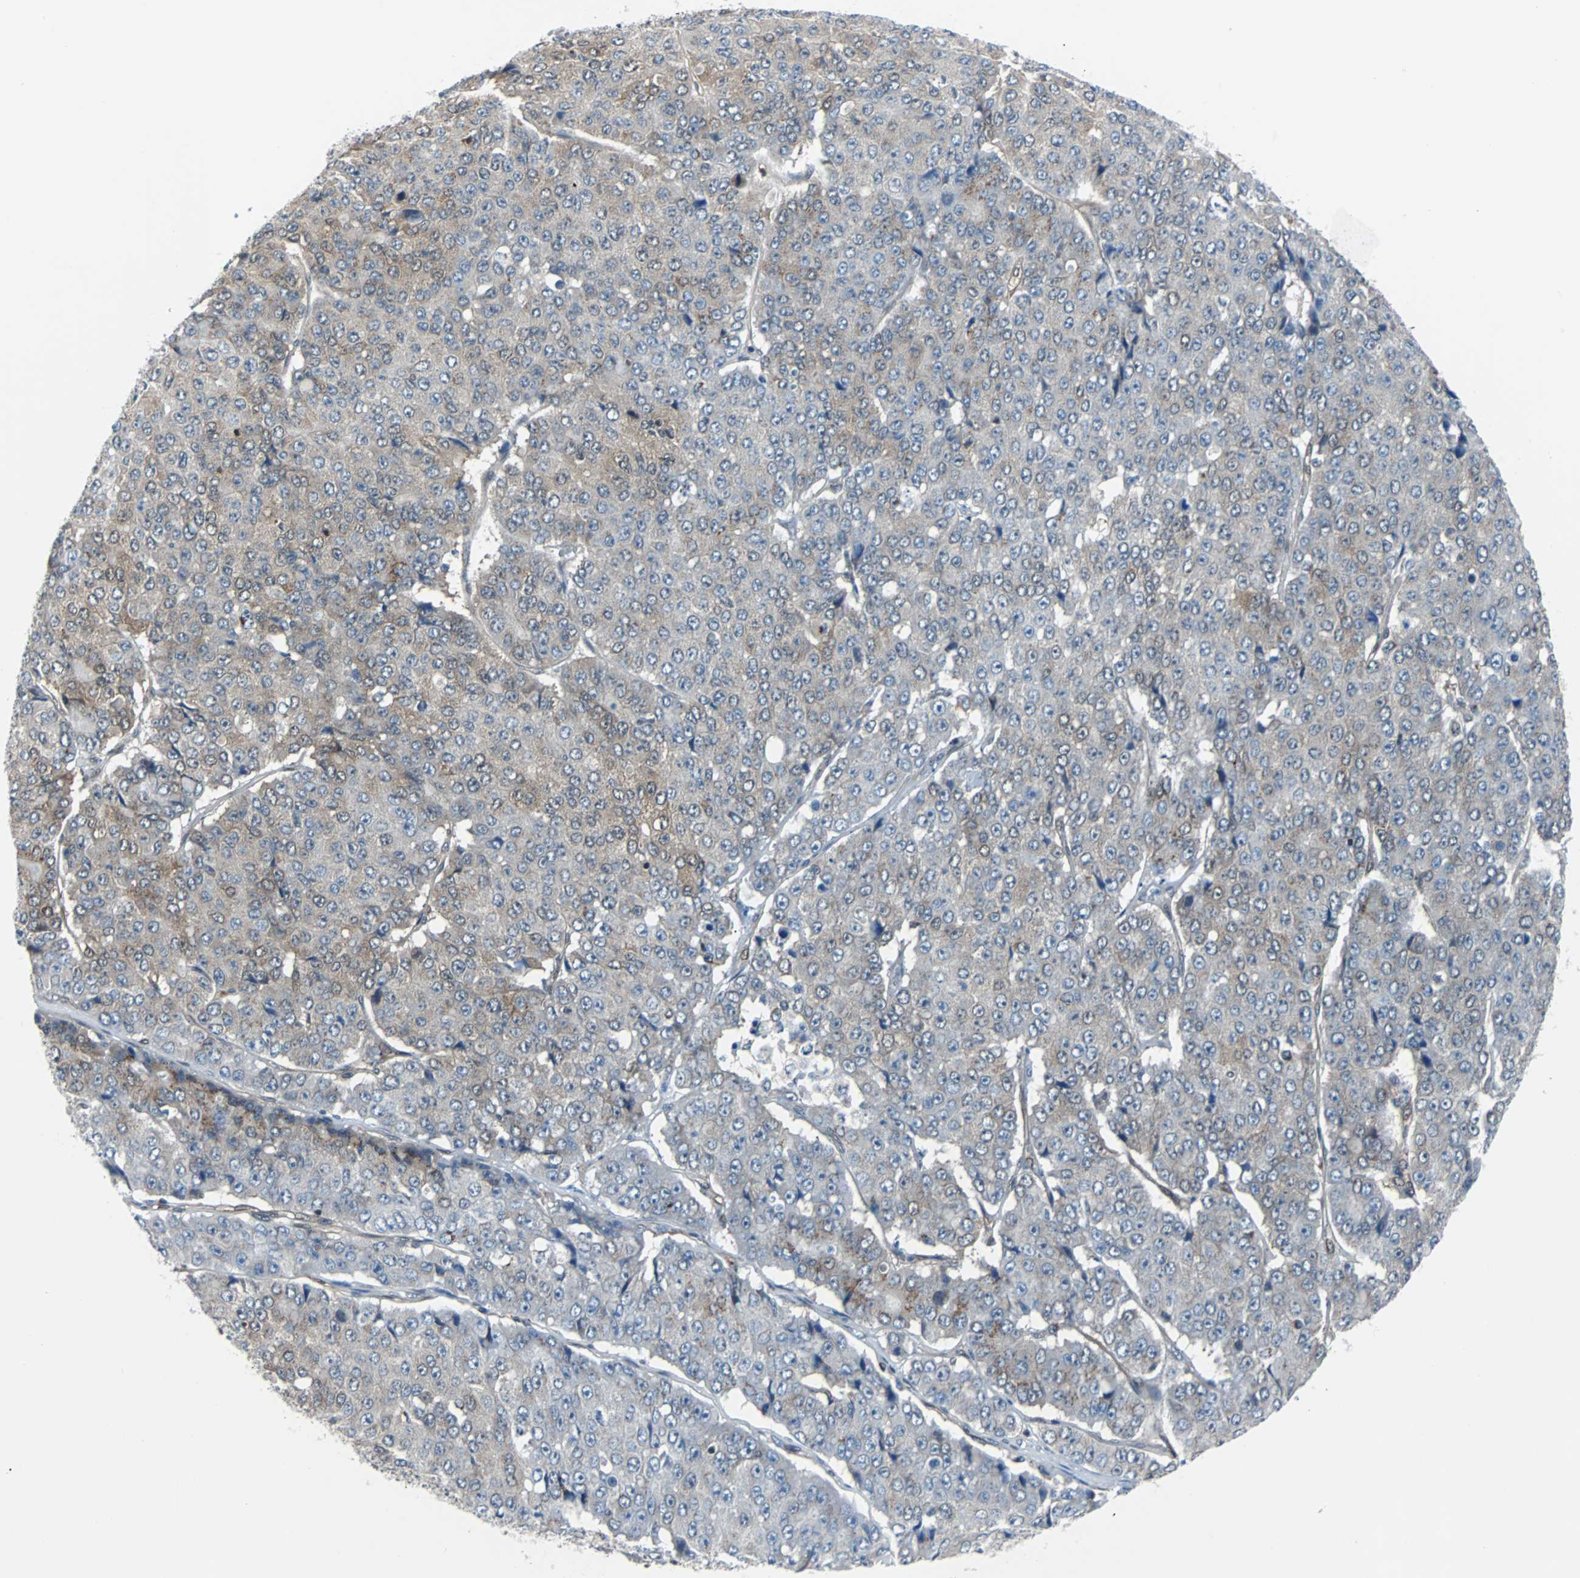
{"staining": {"intensity": "weak", "quantity": "<25%", "location": "cytoplasmic/membranous"}, "tissue": "pancreatic cancer", "cell_type": "Tumor cells", "image_type": "cancer", "snomed": [{"axis": "morphology", "description": "Adenocarcinoma, NOS"}, {"axis": "topography", "description": "Pancreas"}], "caption": "Tumor cells show no significant expression in adenocarcinoma (pancreatic). The staining was performed using DAB (3,3'-diaminobenzidine) to visualize the protein expression in brown, while the nuclei were stained in blue with hematoxylin (Magnification: 20x).", "gene": "MAP2K6", "patient": {"sex": "male", "age": 50}}